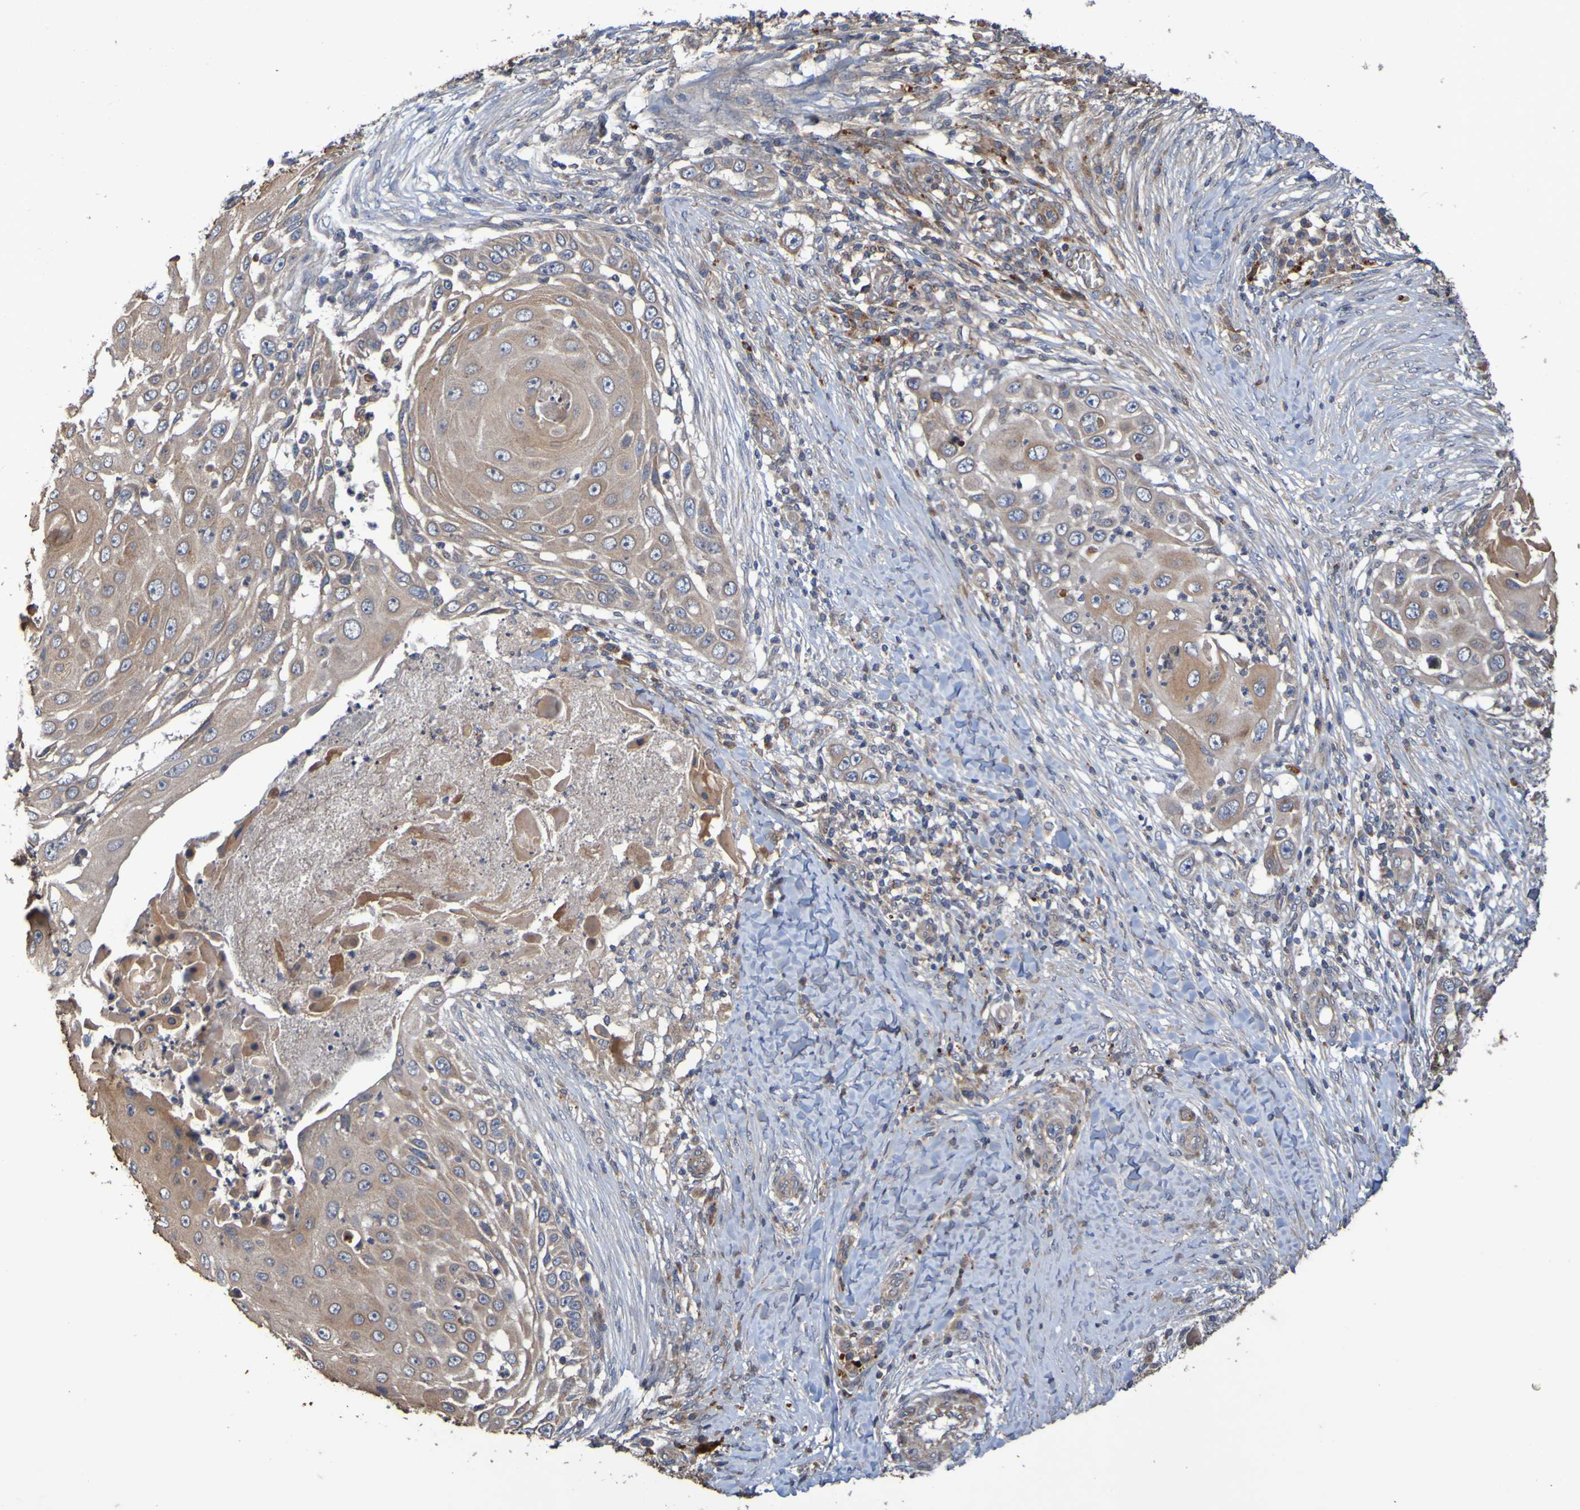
{"staining": {"intensity": "moderate", "quantity": ">75%", "location": "cytoplasmic/membranous"}, "tissue": "skin cancer", "cell_type": "Tumor cells", "image_type": "cancer", "snomed": [{"axis": "morphology", "description": "Squamous cell carcinoma, NOS"}, {"axis": "topography", "description": "Skin"}], "caption": "Protein expression analysis of human squamous cell carcinoma (skin) reveals moderate cytoplasmic/membranous staining in approximately >75% of tumor cells.", "gene": "UCN", "patient": {"sex": "female", "age": 44}}